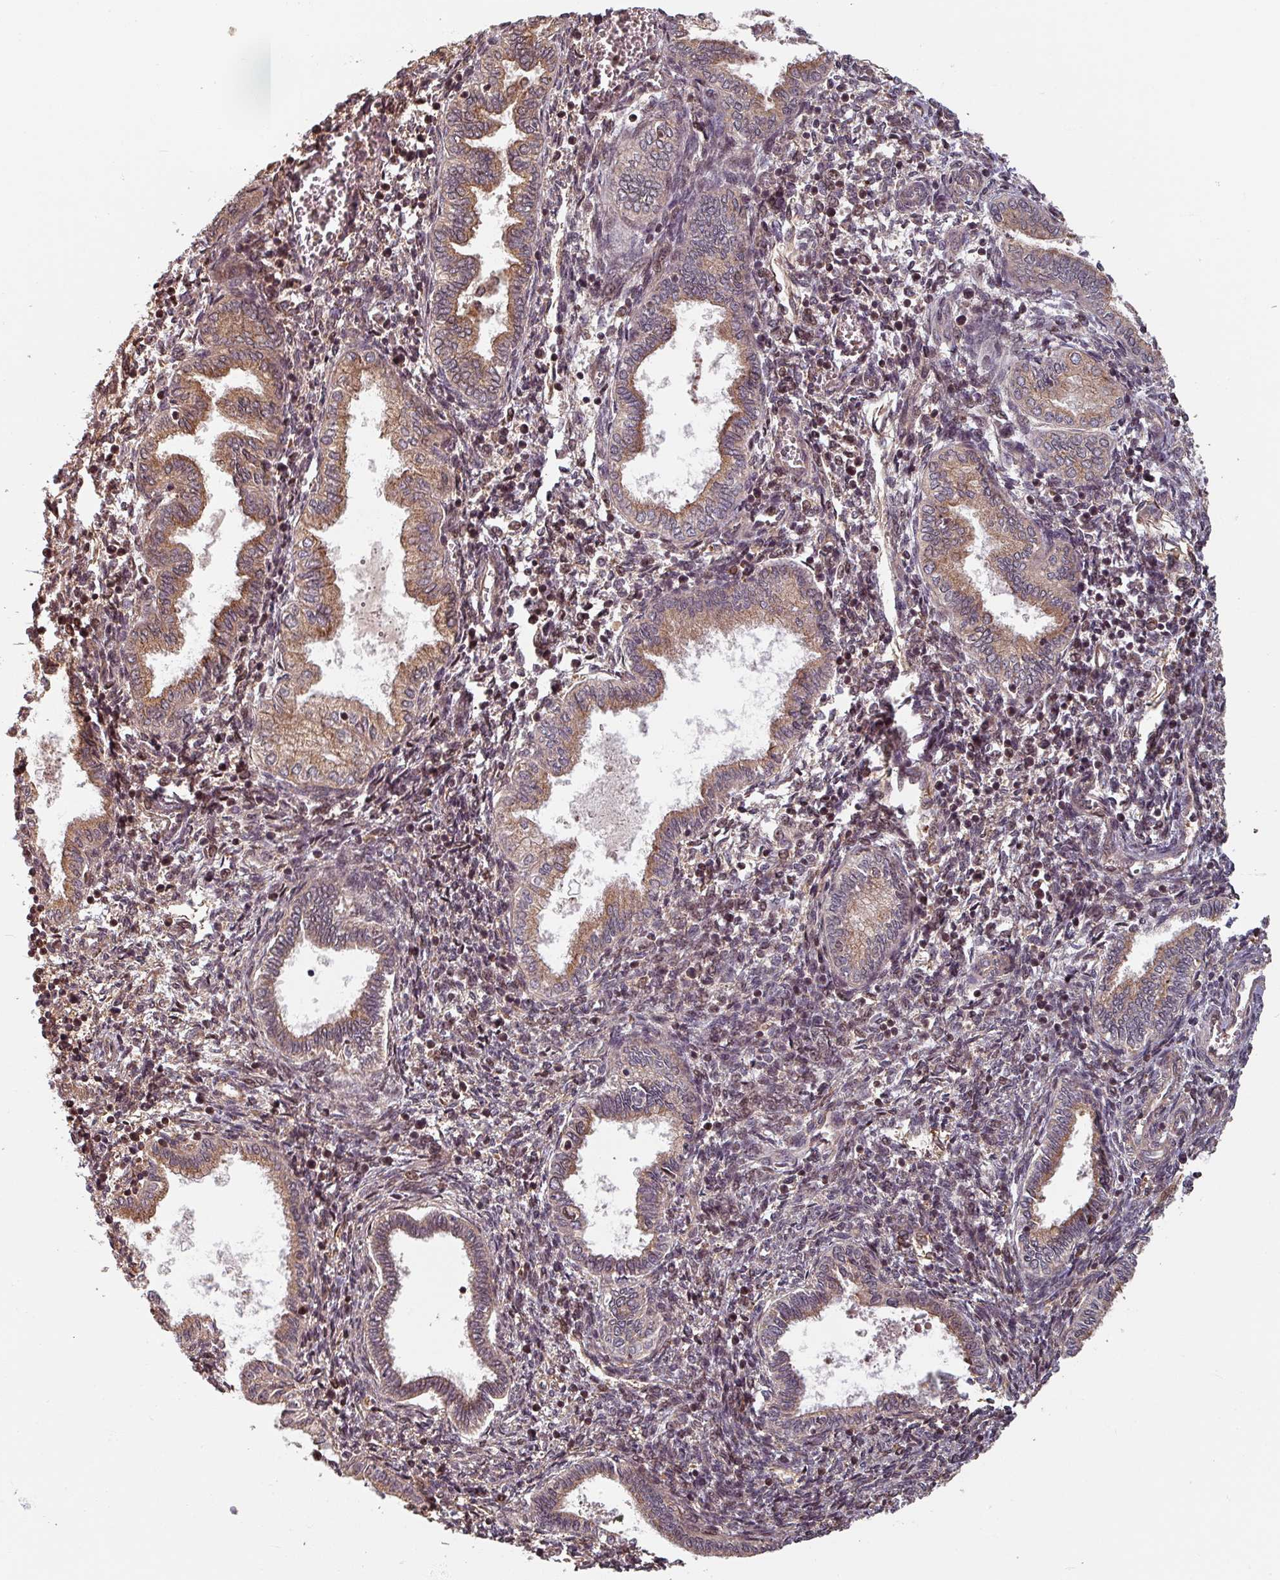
{"staining": {"intensity": "weak", "quantity": "<25%", "location": "nuclear"}, "tissue": "endometrium", "cell_type": "Cells in endometrial stroma", "image_type": "normal", "snomed": [{"axis": "morphology", "description": "Normal tissue, NOS"}, {"axis": "topography", "description": "Endometrium"}], "caption": "There is no significant positivity in cells in endometrial stroma of endometrium. Brightfield microscopy of immunohistochemistry (IHC) stained with DAB (brown) and hematoxylin (blue), captured at high magnification.", "gene": "EID1", "patient": {"sex": "female", "age": 37}}